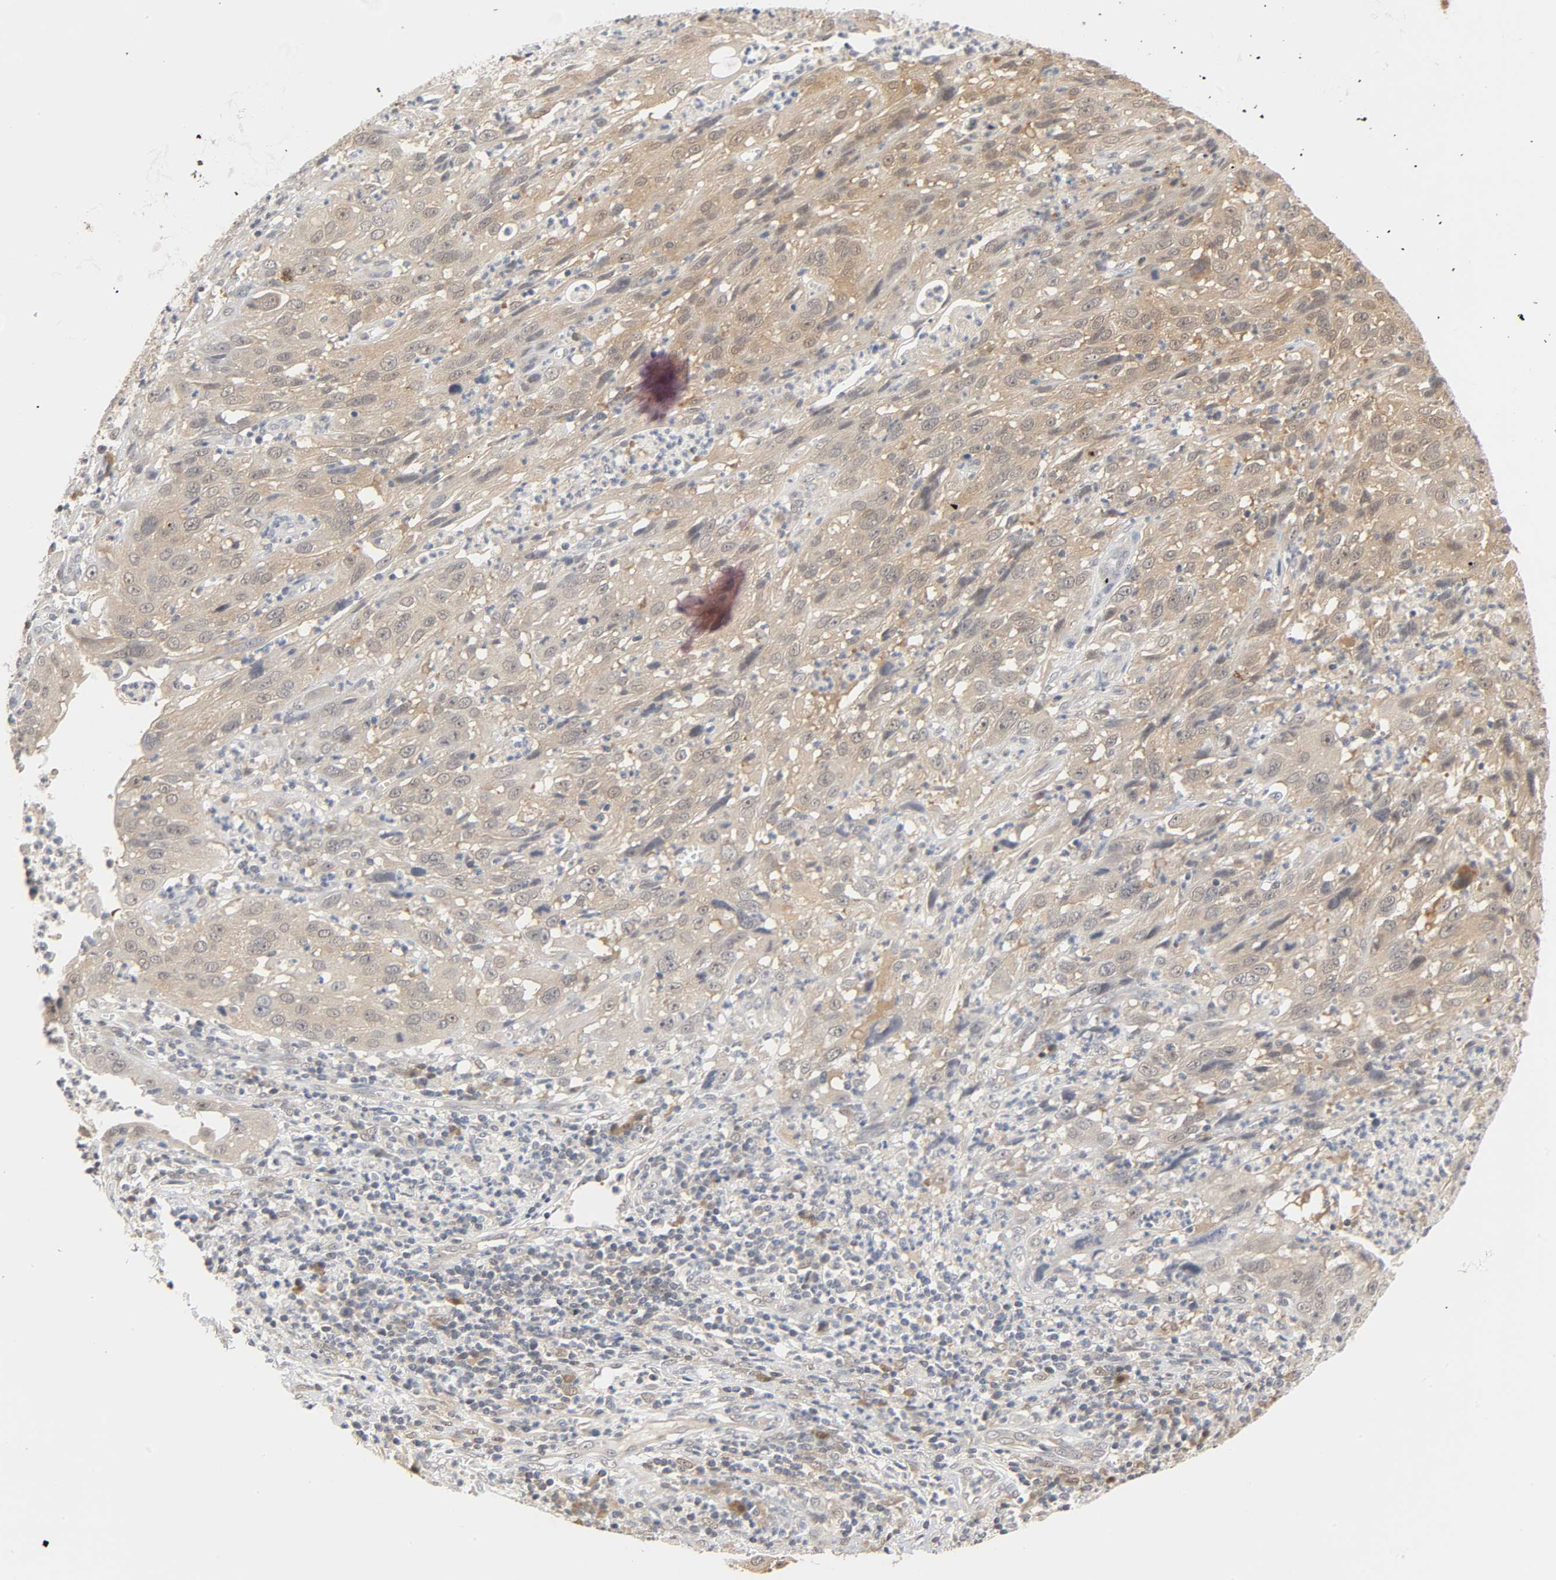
{"staining": {"intensity": "moderate", "quantity": ">75%", "location": "cytoplasmic/membranous"}, "tissue": "cervical cancer", "cell_type": "Tumor cells", "image_type": "cancer", "snomed": [{"axis": "morphology", "description": "Squamous cell carcinoma, NOS"}, {"axis": "topography", "description": "Cervix"}], "caption": "Cervical cancer (squamous cell carcinoma) stained with a brown dye displays moderate cytoplasmic/membranous positive expression in about >75% of tumor cells.", "gene": "MIF", "patient": {"sex": "female", "age": 32}}